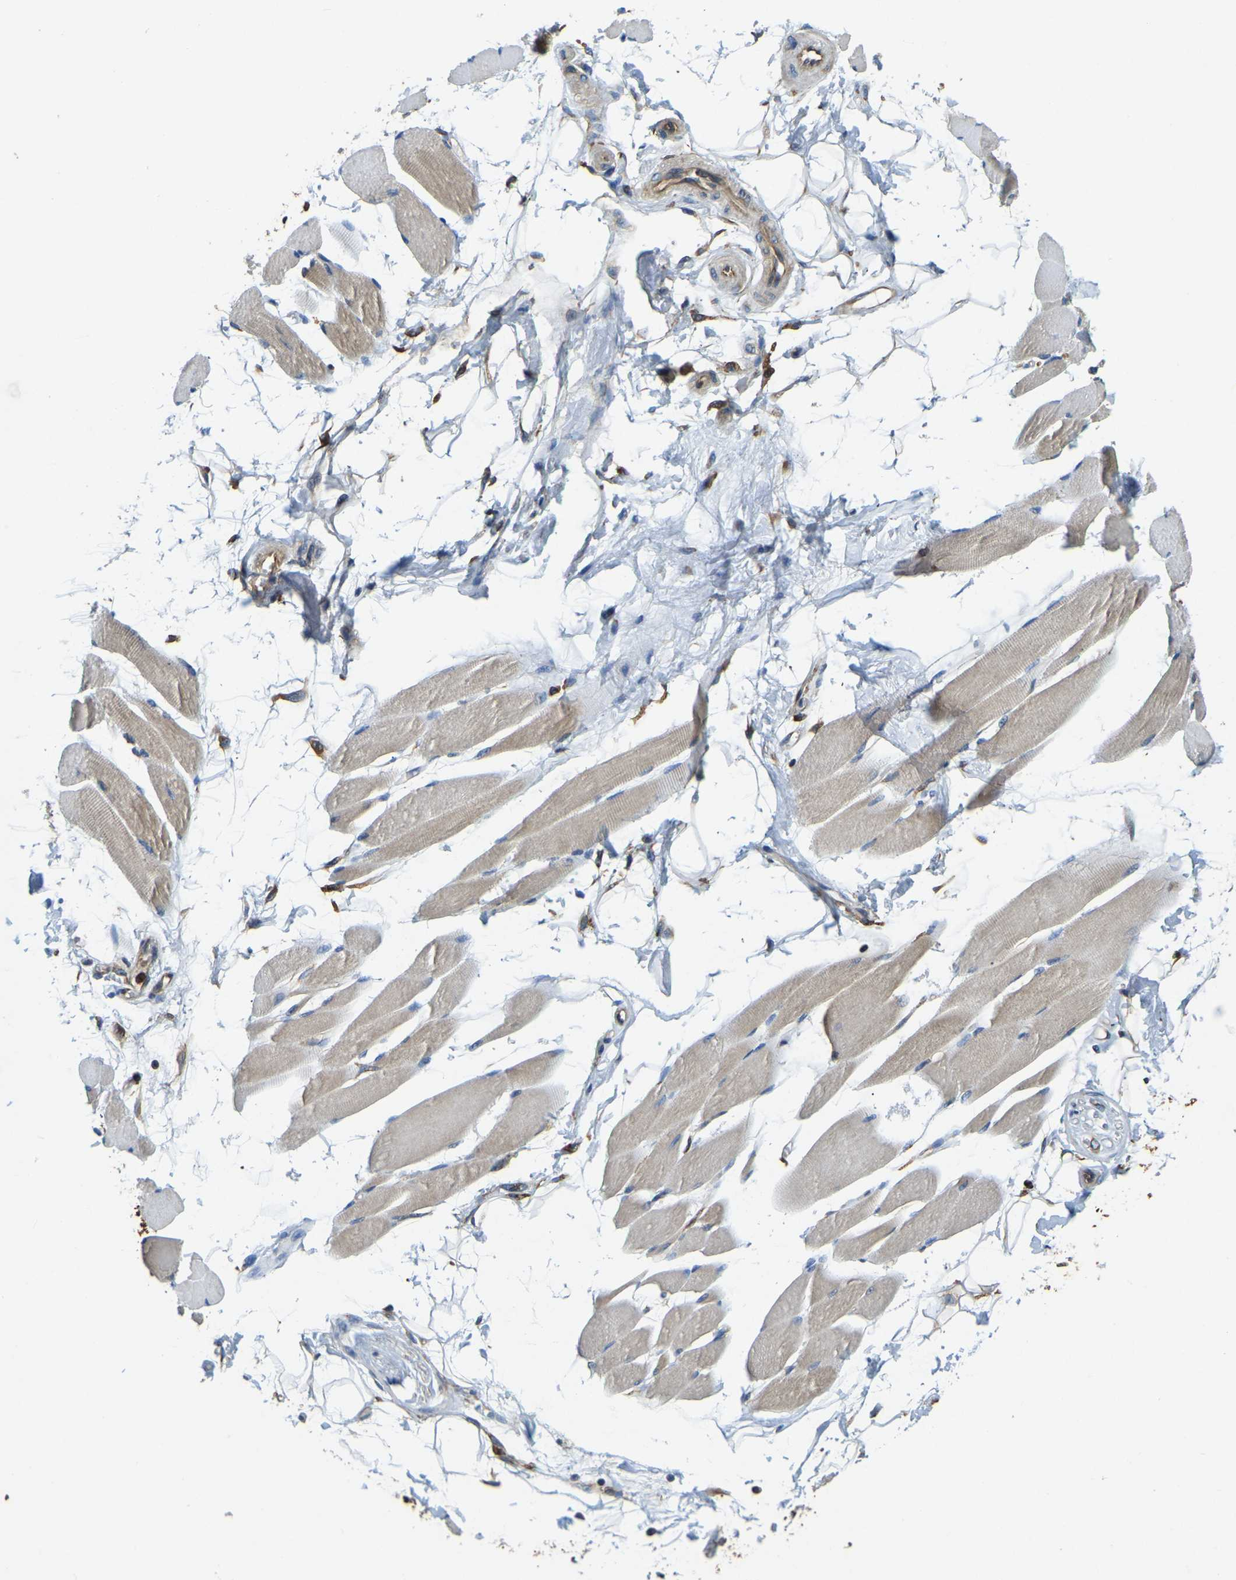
{"staining": {"intensity": "moderate", "quantity": "25%-75%", "location": "cytoplasmic/membranous"}, "tissue": "skeletal muscle", "cell_type": "Myocytes", "image_type": "normal", "snomed": [{"axis": "morphology", "description": "Normal tissue, NOS"}, {"axis": "topography", "description": "Skeletal muscle"}, {"axis": "topography", "description": "Peripheral nerve tissue"}], "caption": "A high-resolution histopathology image shows immunohistochemistry (IHC) staining of normal skeletal muscle, which displays moderate cytoplasmic/membranous staining in about 25%-75% of myocytes. The staining was performed using DAB, with brown indicating positive protein expression. Nuclei are stained blue with hematoxylin.", "gene": "RNF115", "patient": {"sex": "female", "age": 84}}